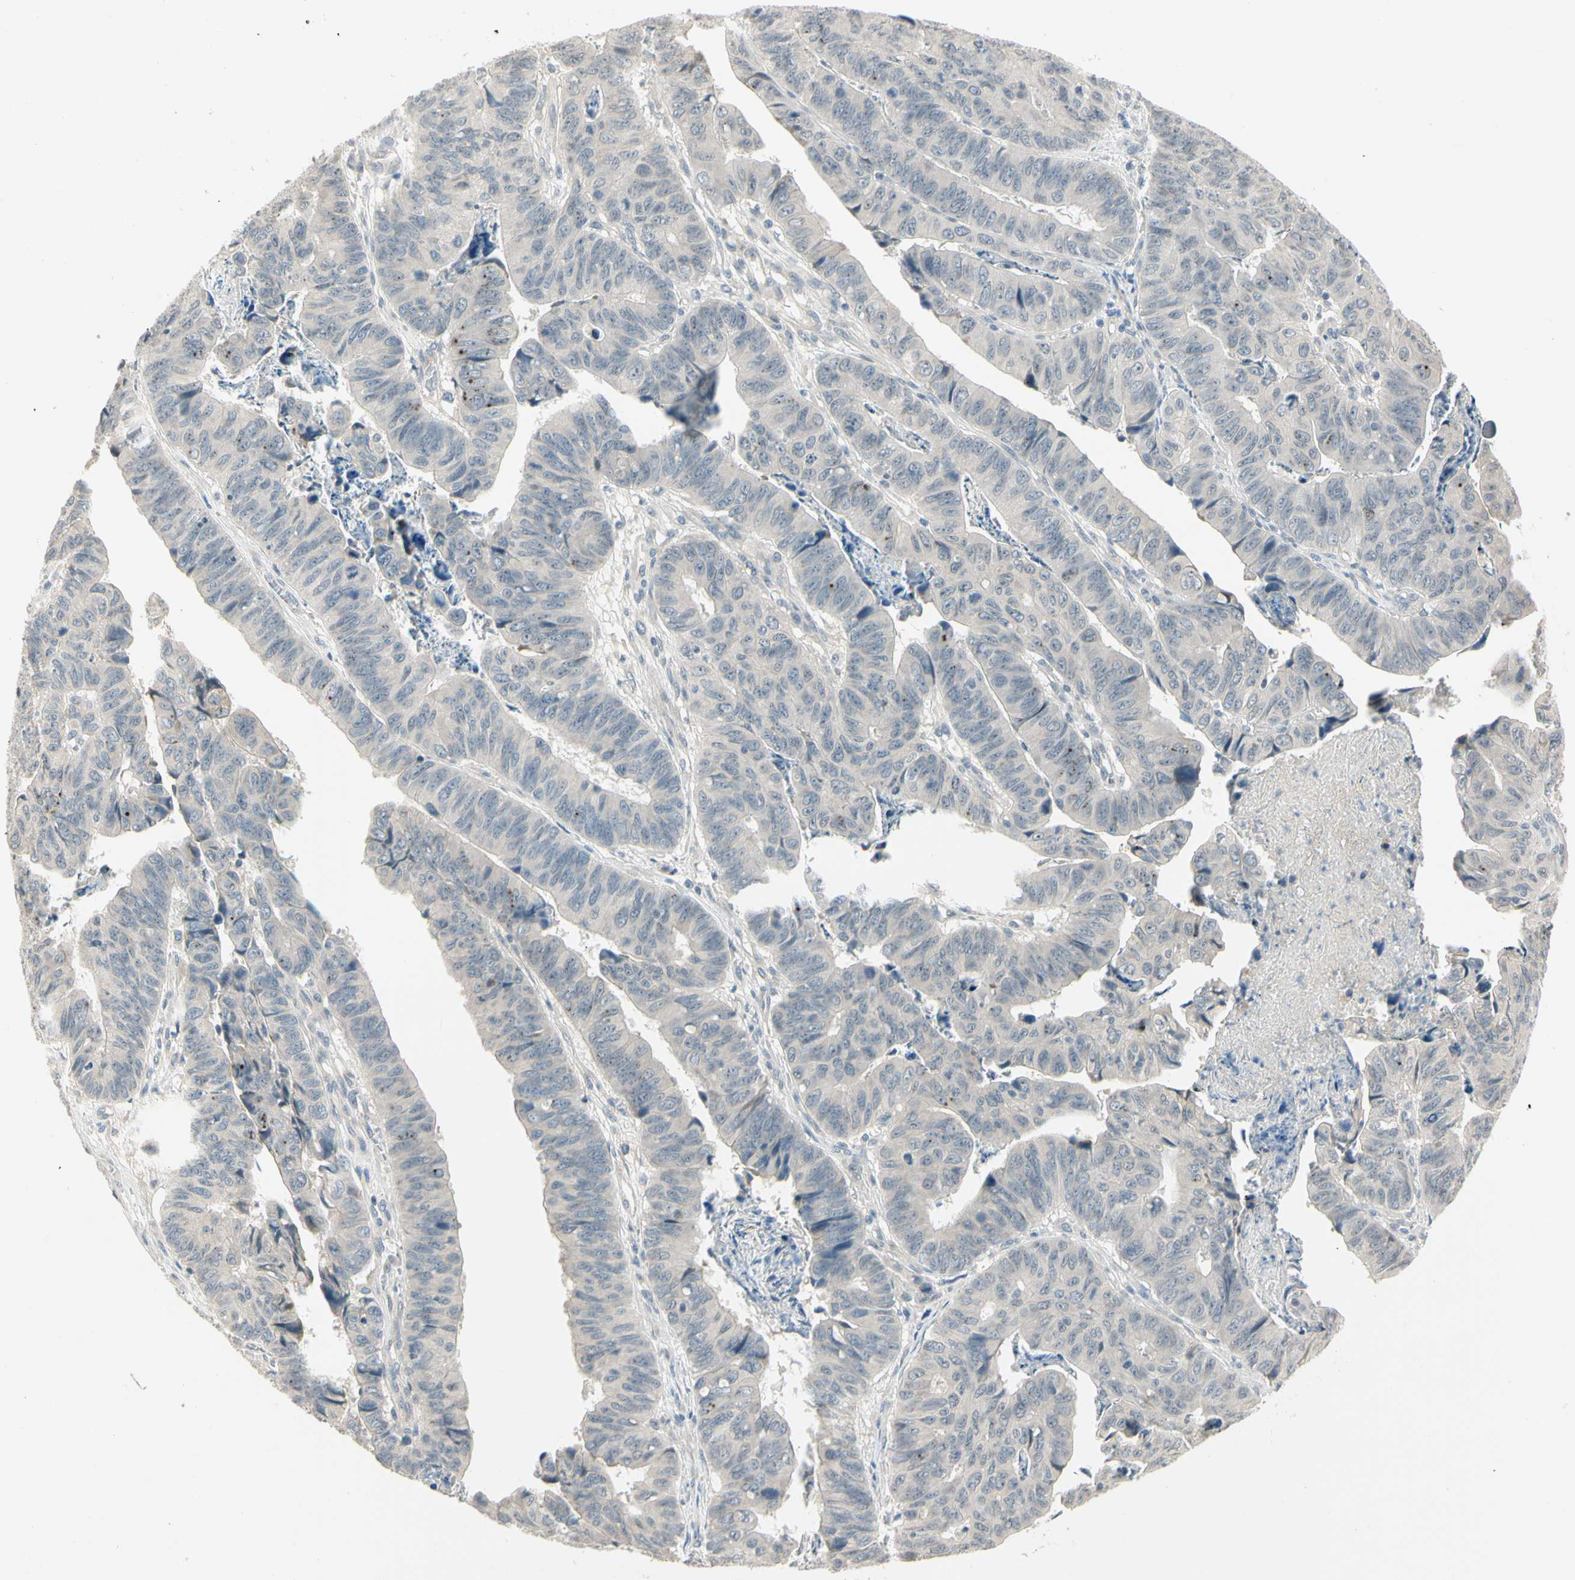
{"staining": {"intensity": "negative", "quantity": "none", "location": "none"}, "tissue": "stomach cancer", "cell_type": "Tumor cells", "image_type": "cancer", "snomed": [{"axis": "morphology", "description": "Adenocarcinoma, NOS"}, {"axis": "topography", "description": "Stomach, lower"}], "caption": "Immunohistochemical staining of stomach adenocarcinoma displays no significant staining in tumor cells.", "gene": "PCDHB15", "patient": {"sex": "male", "age": 77}}